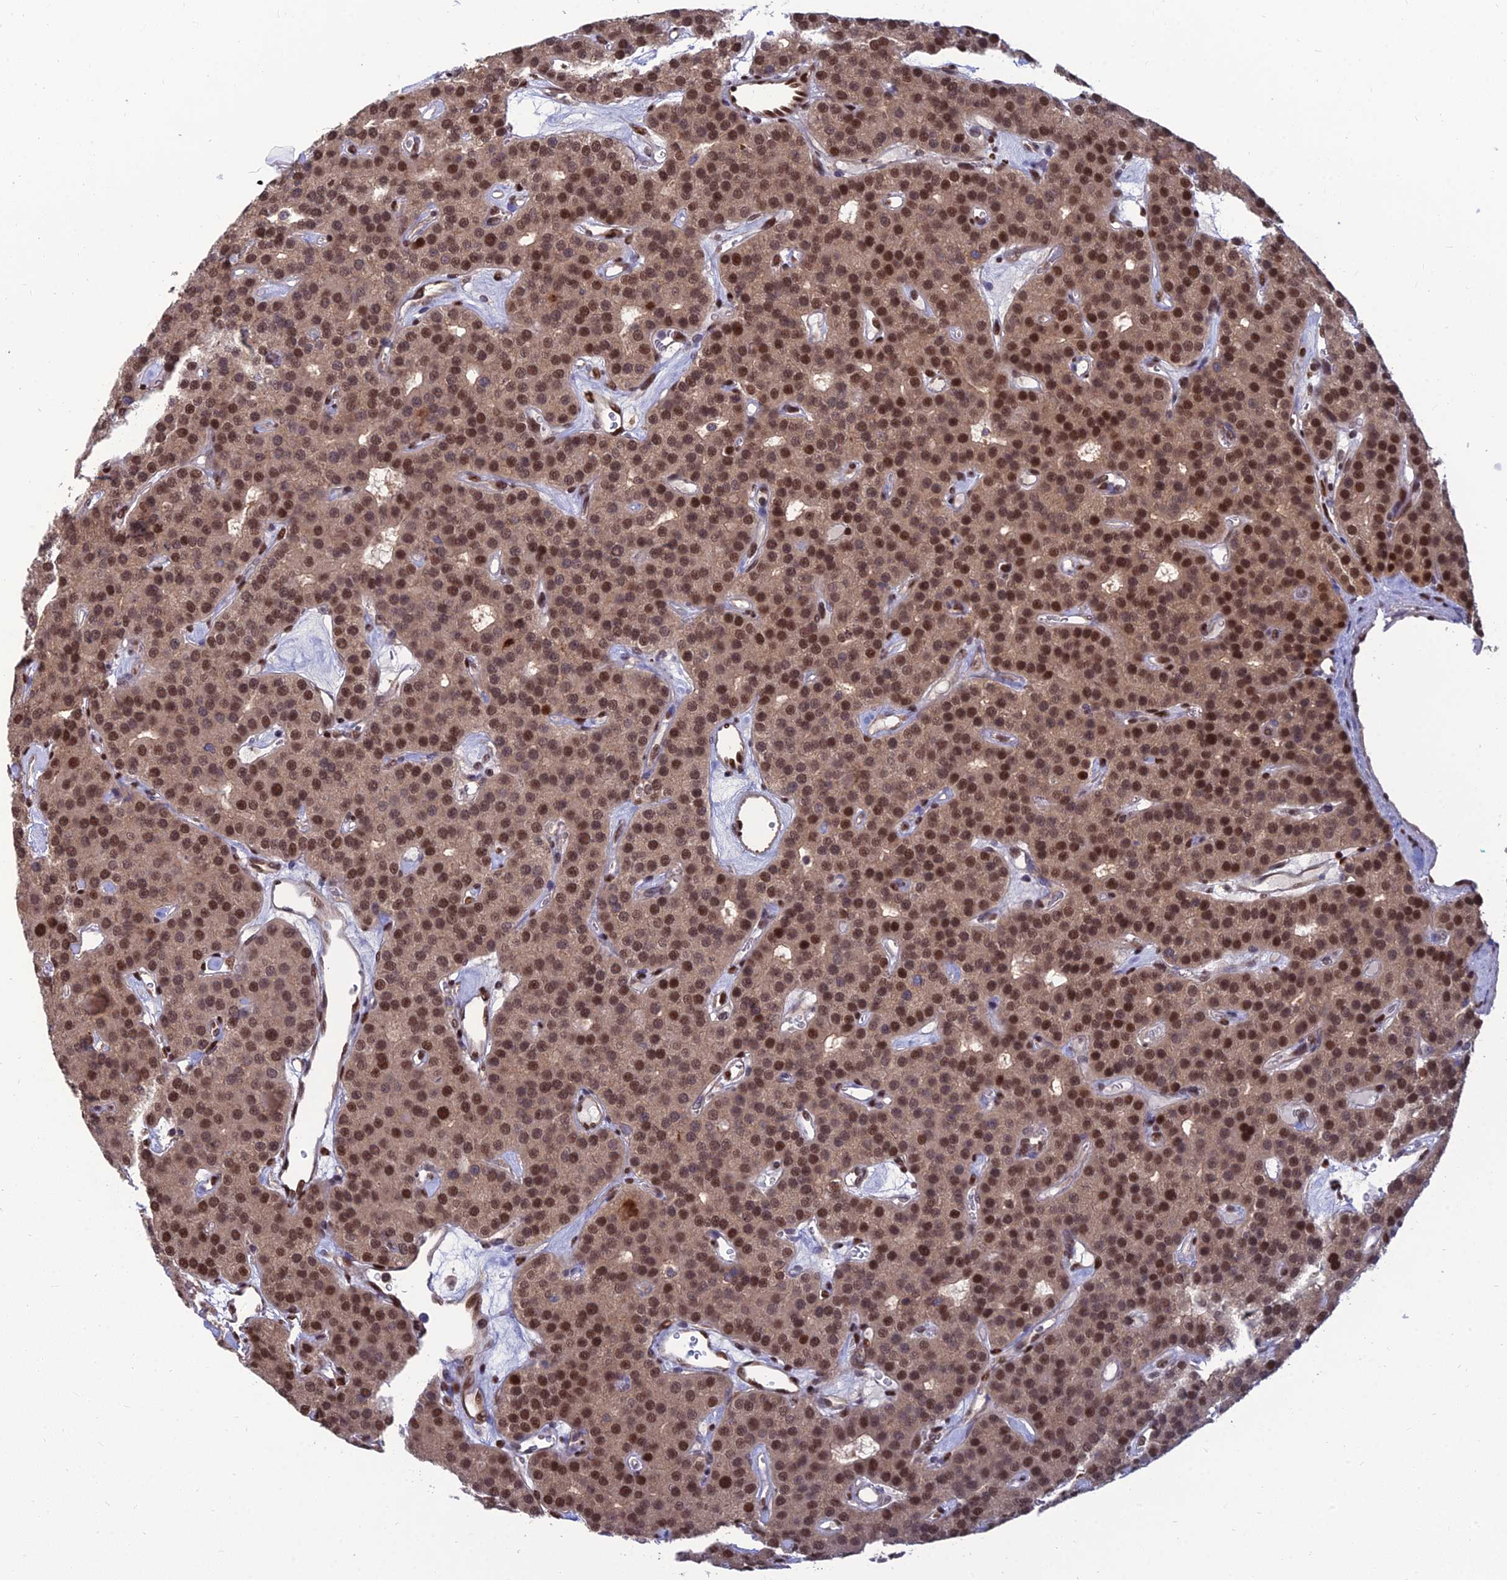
{"staining": {"intensity": "strong", "quantity": ">75%", "location": "nuclear"}, "tissue": "parathyroid gland", "cell_type": "Glandular cells", "image_type": "normal", "snomed": [{"axis": "morphology", "description": "Normal tissue, NOS"}, {"axis": "morphology", "description": "Adenoma, NOS"}, {"axis": "topography", "description": "Parathyroid gland"}], "caption": "DAB (3,3'-diaminobenzidine) immunohistochemical staining of normal human parathyroid gland demonstrates strong nuclear protein staining in approximately >75% of glandular cells.", "gene": "DNPEP", "patient": {"sex": "female", "age": 86}}